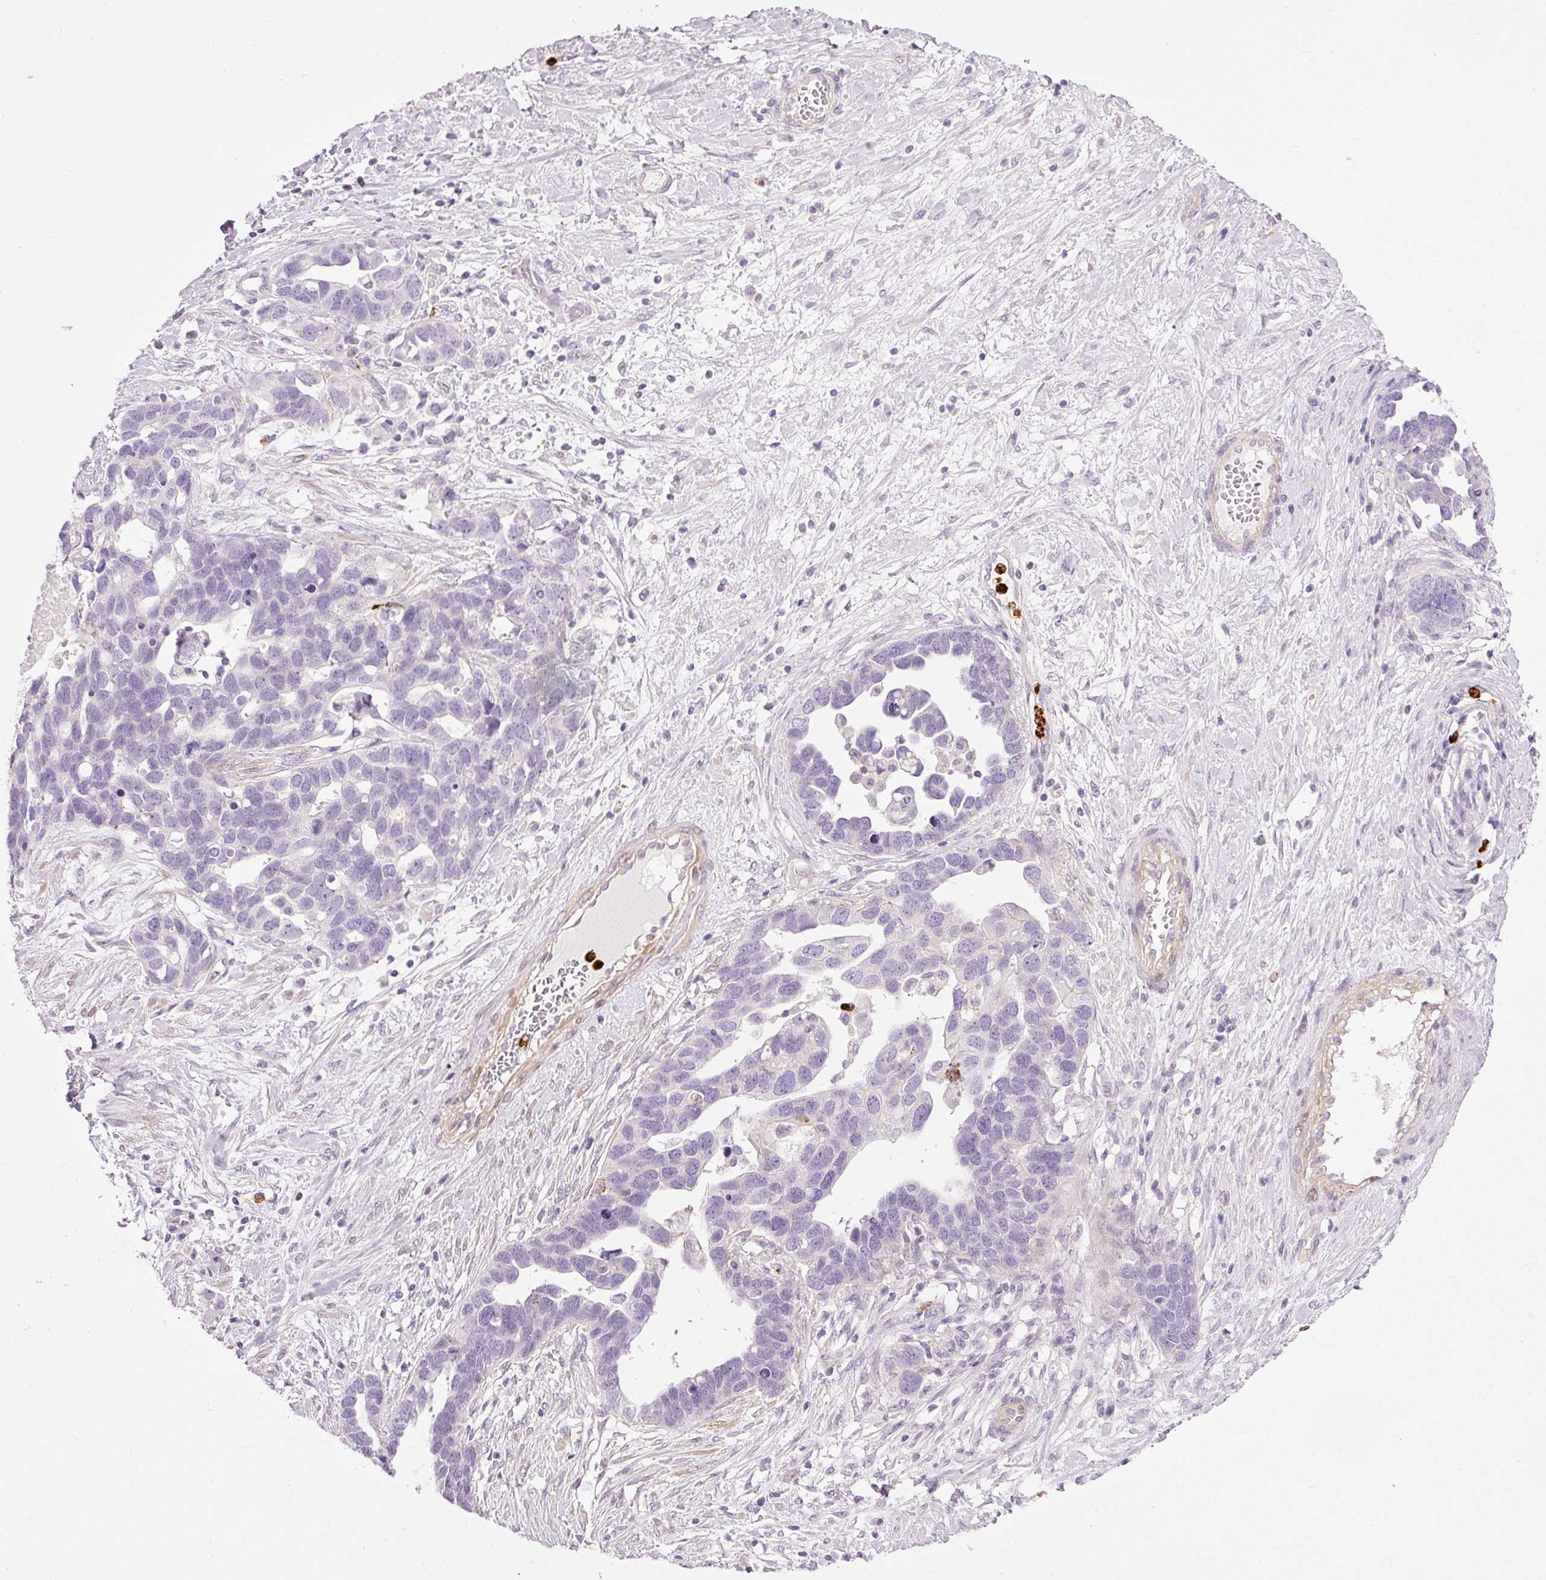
{"staining": {"intensity": "negative", "quantity": "none", "location": "none"}, "tissue": "ovarian cancer", "cell_type": "Tumor cells", "image_type": "cancer", "snomed": [{"axis": "morphology", "description": "Cystadenocarcinoma, serous, NOS"}, {"axis": "topography", "description": "Ovary"}], "caption": "A photomicrograph of ovarian cancer (serous cystadenocarcinoma) stained for a protein demonstrates no brown staining in tumor cells.", "gene": "MAP3K3", "patient": {"sex": "female", "age": 54}}